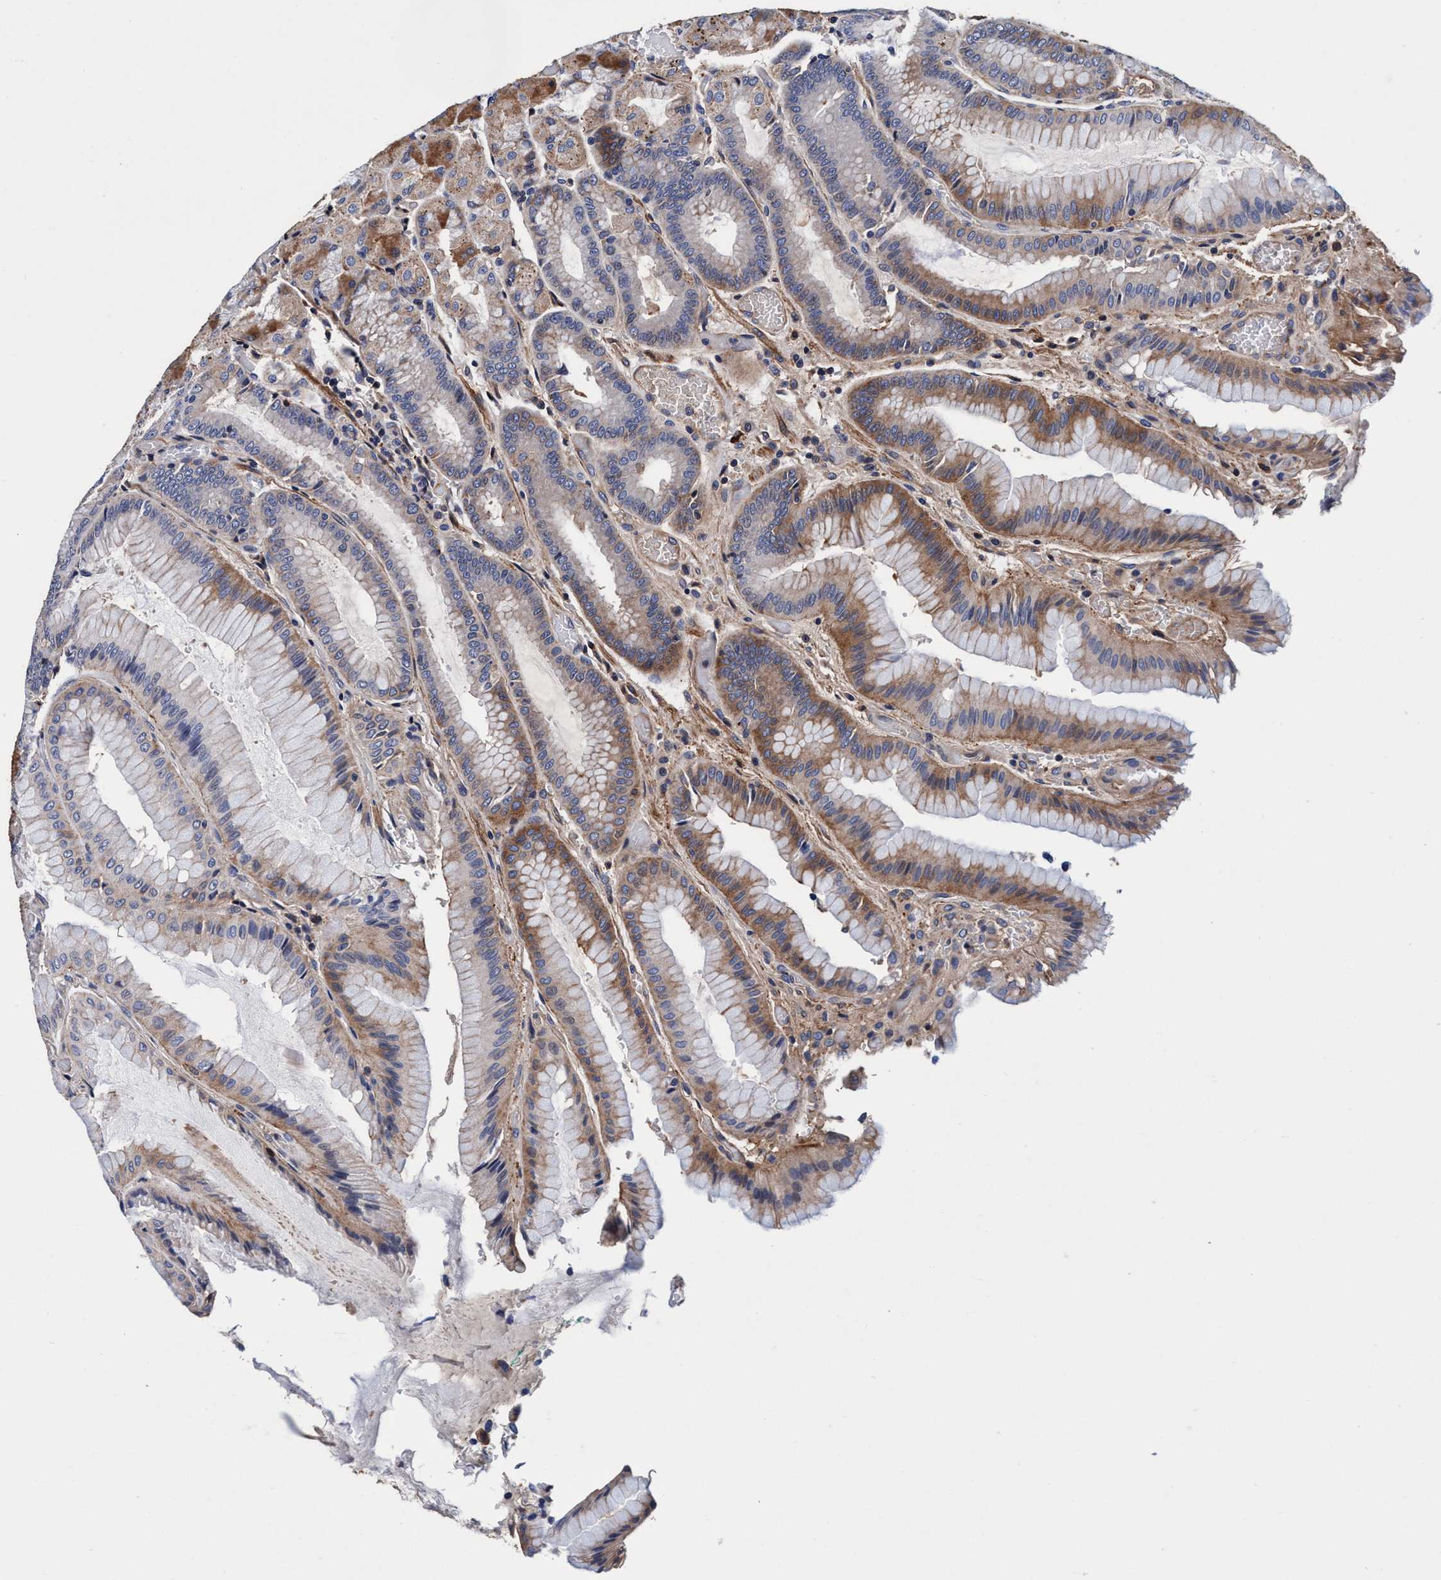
{"staining": {"intensity": "moderate", "quantity": "25%-75%", "location": "cytoplasmic/membranous"}, "tissue": "stomach", "cell_type": "Glandular cells", "image_type": "normal", "snomed": [{"axis": "morphology", "description": "Normal tissue, NOS"}, {"axis": "morphology", "description": "Carcinoid, malignant, NOS"}, {"axis": "topography", "description": "Stomach, upper"}], "caption": "Immunohistochemistry (IHC) histopathology image of normal stomach: stomach stained using immunohistochemistry (IHC) exhibits medium levels of moderate protein expression localized specifically in the cytoplasmic/membranous of glandular cells, appearing as a cytoplasmic/membranous brown color.", "gene": "RNF208", "patient": {"sex": "male", "age": 39}}